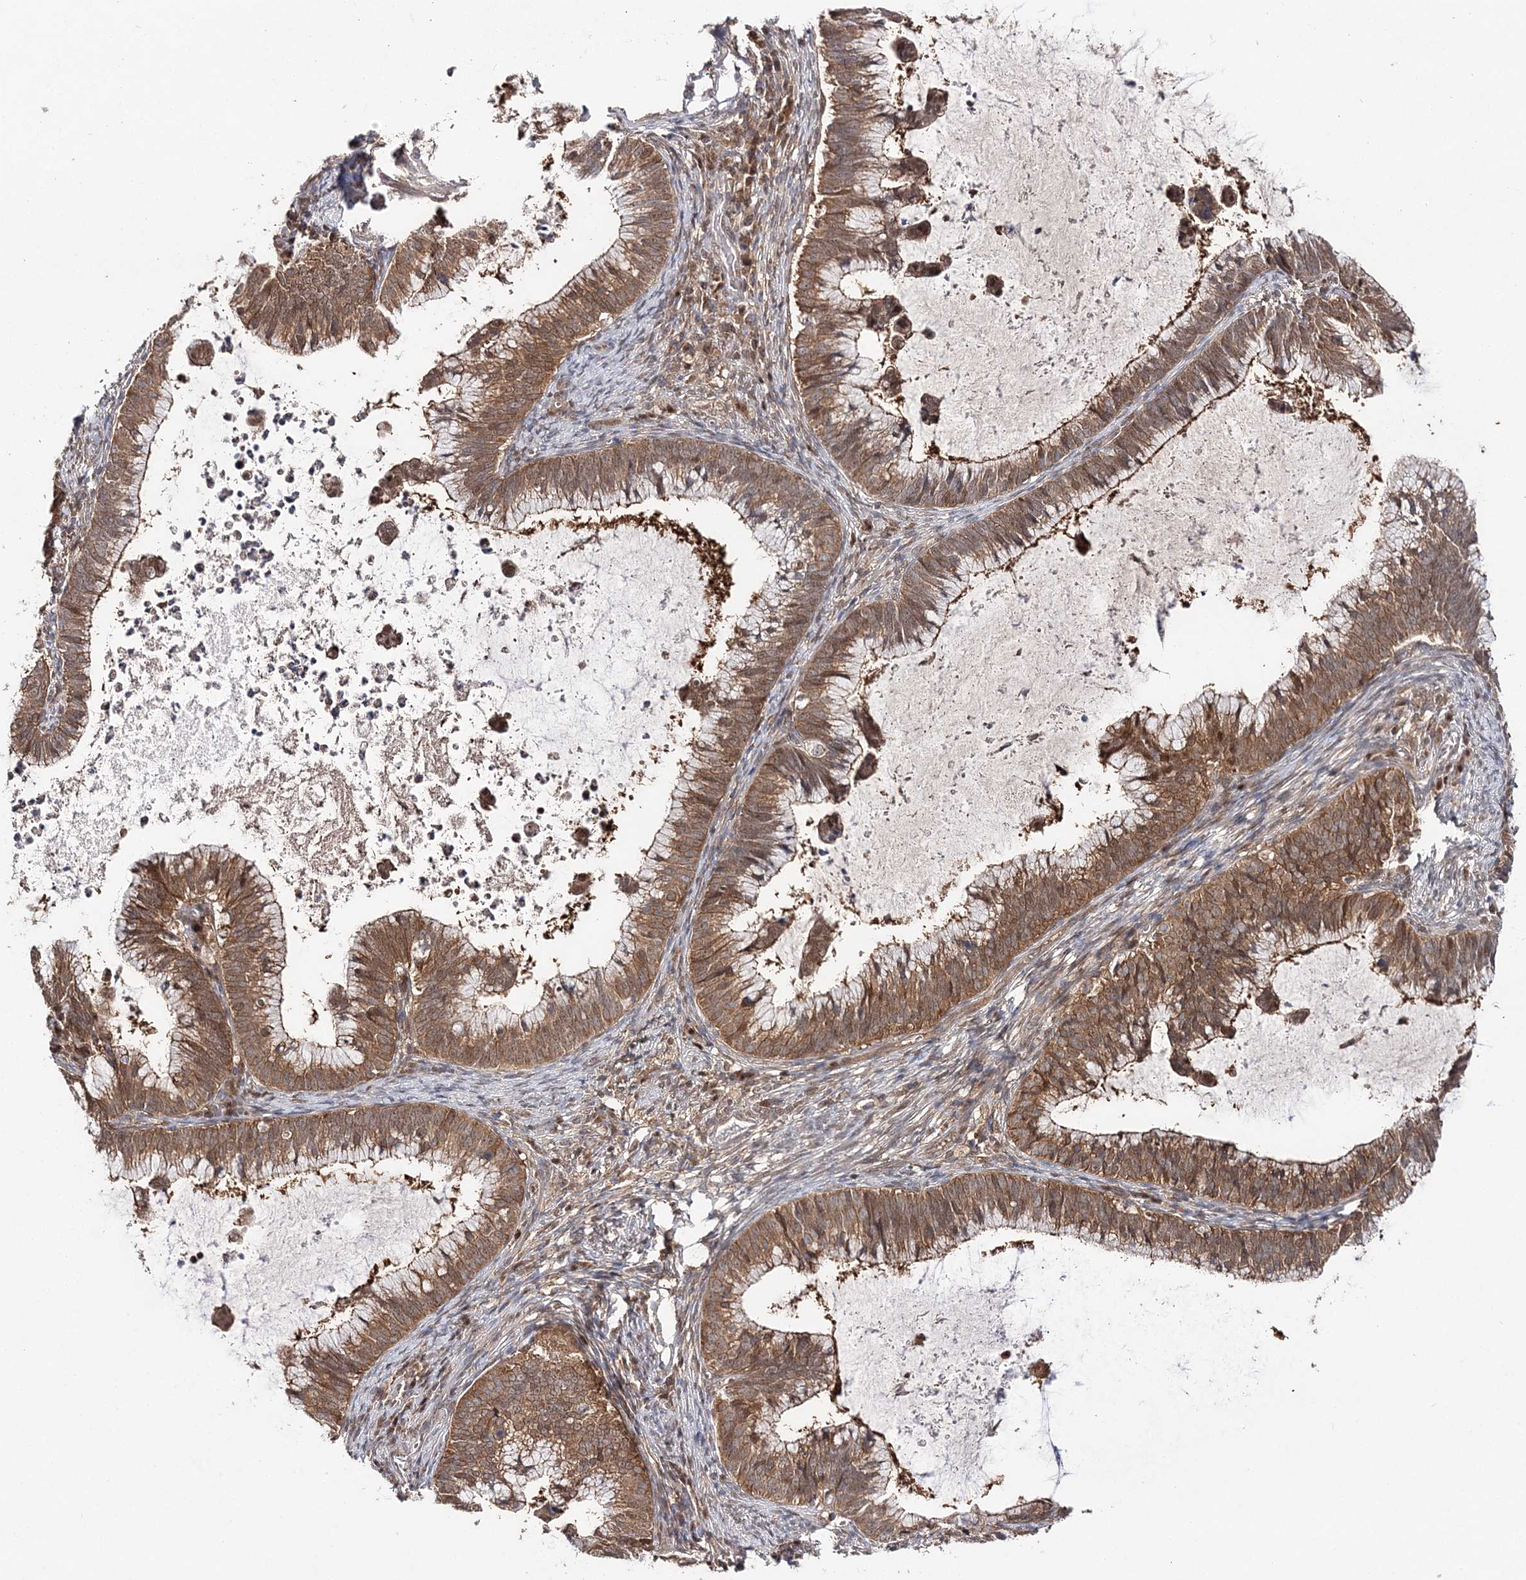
{"staining": {"intensity": "moderate", "quantity": ">75%", "location": "cytoplasmic/membranous"}, "tissue": "cervical cancer", "cell_type": "Tumor cells", "image_type": "cancer", "snomed": [{"axis": "morphology", "description": "Adenocarcinoma, NOS"}, {"axis": "topography", "description": "Cervix"}], "caption": "Immunohistochemical staining of cervical adenocarcinoma demonstrates medium levels of moderate cytoplasmic/membranous staining in about >75% of tumor cells.", "gene": "NIF3L1", "patient": {"sex": "female", "age": 36}}